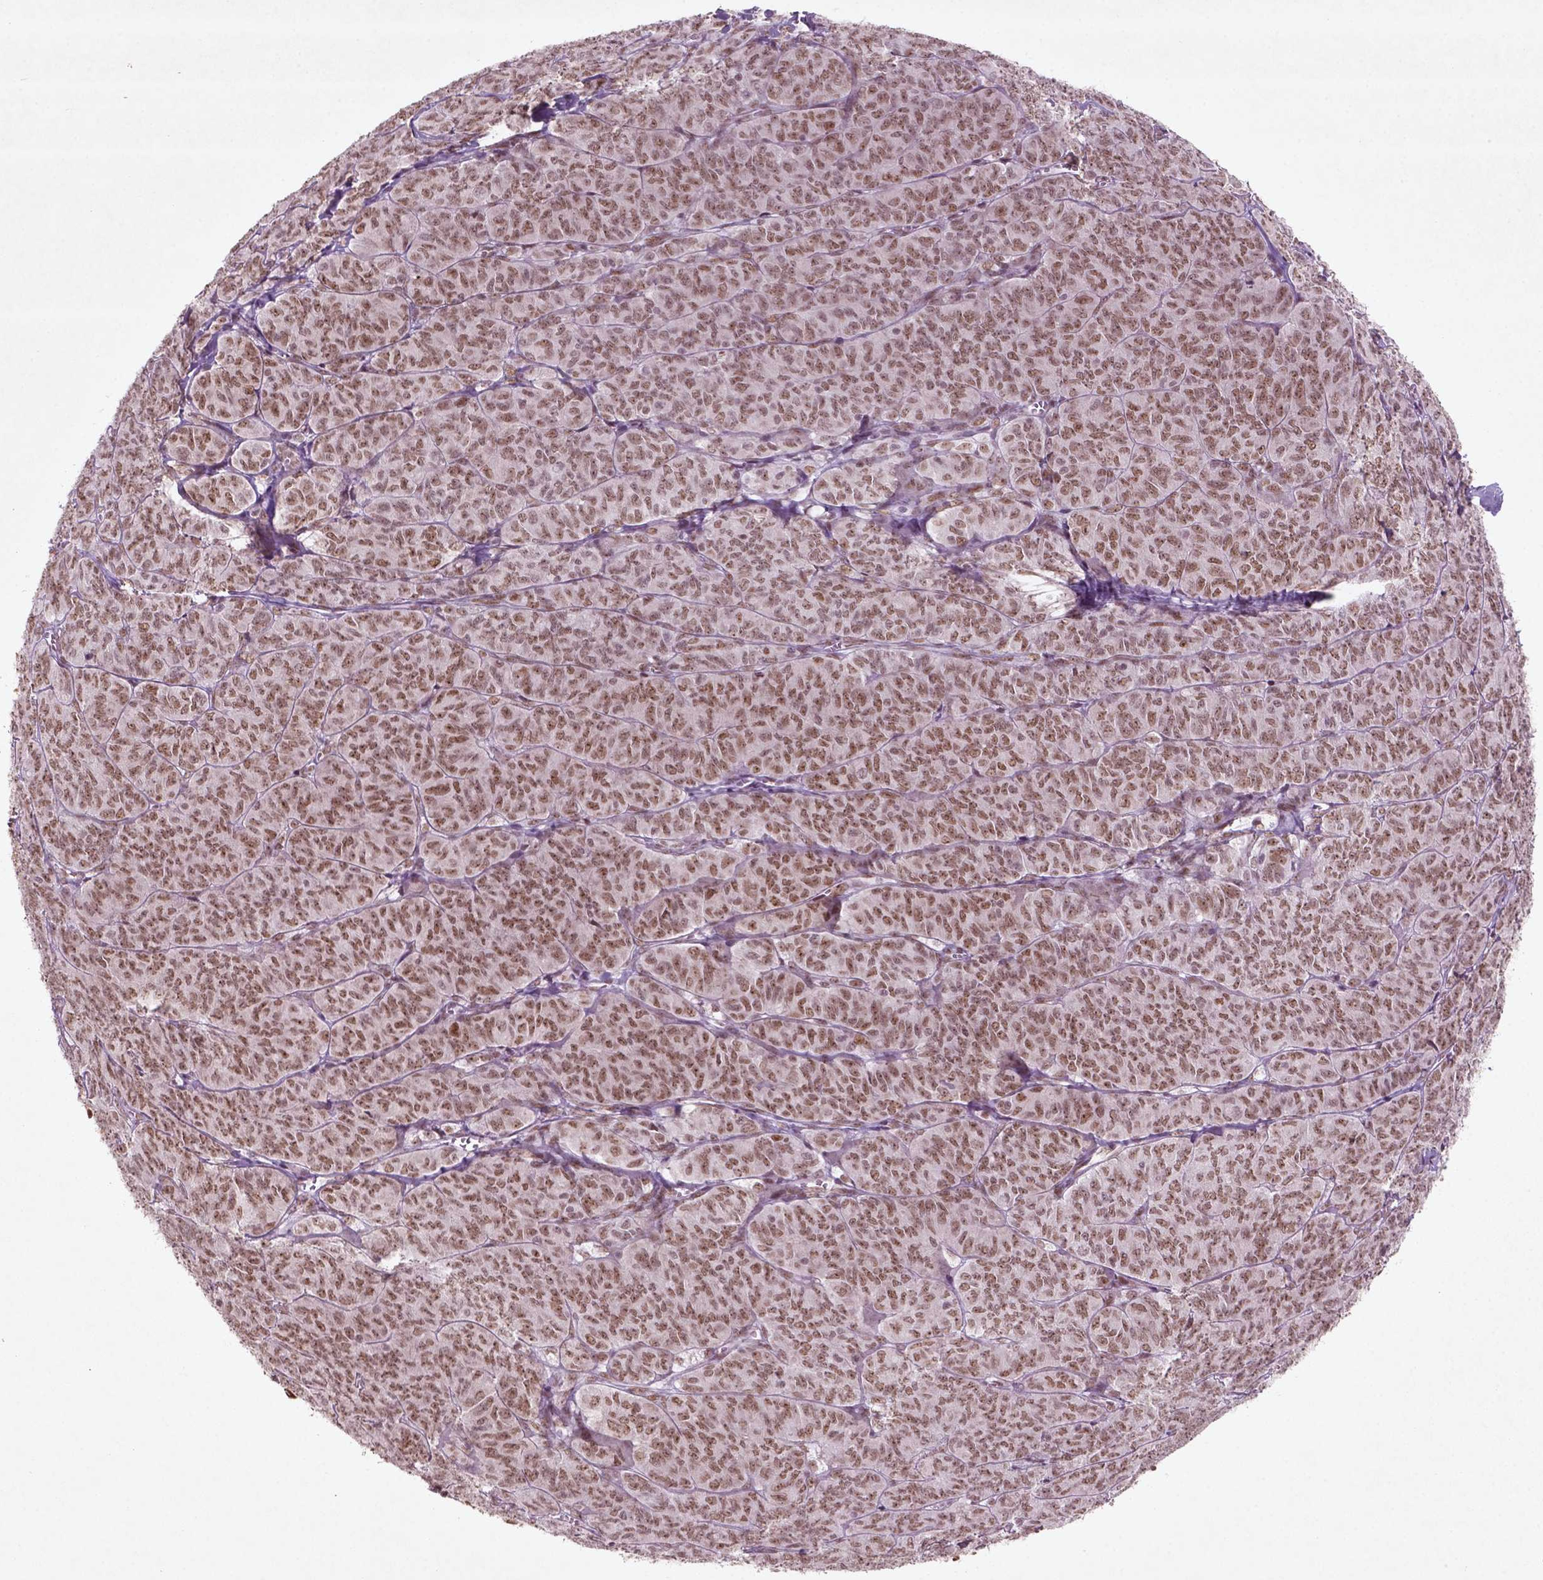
{"staining": {"intensity": "moderate", "quantity": ">75%", "location": "nuclear"}, "tissue": "ovarian cancer", "cell_type": "Tumor cells", "image_type": "cancer", "snomed": [{"axis": "morphology", "description": "Carcinoma, endometroid"}, {"axis": "topography", "description": "Ovary"}], "caption": "Tumor cells reveal moderate nuclear positivity in approximately >75% of cells in ovarian cancer (endometroid carcinoma). (Stains: DAB (3,3'-diaminobenzidine) in brown, nuclei in blue, Microscopy: brightfield microscopy at high magnification).", "gene": "HMG20B", "patient": {"sex": "female", "age": 80}}